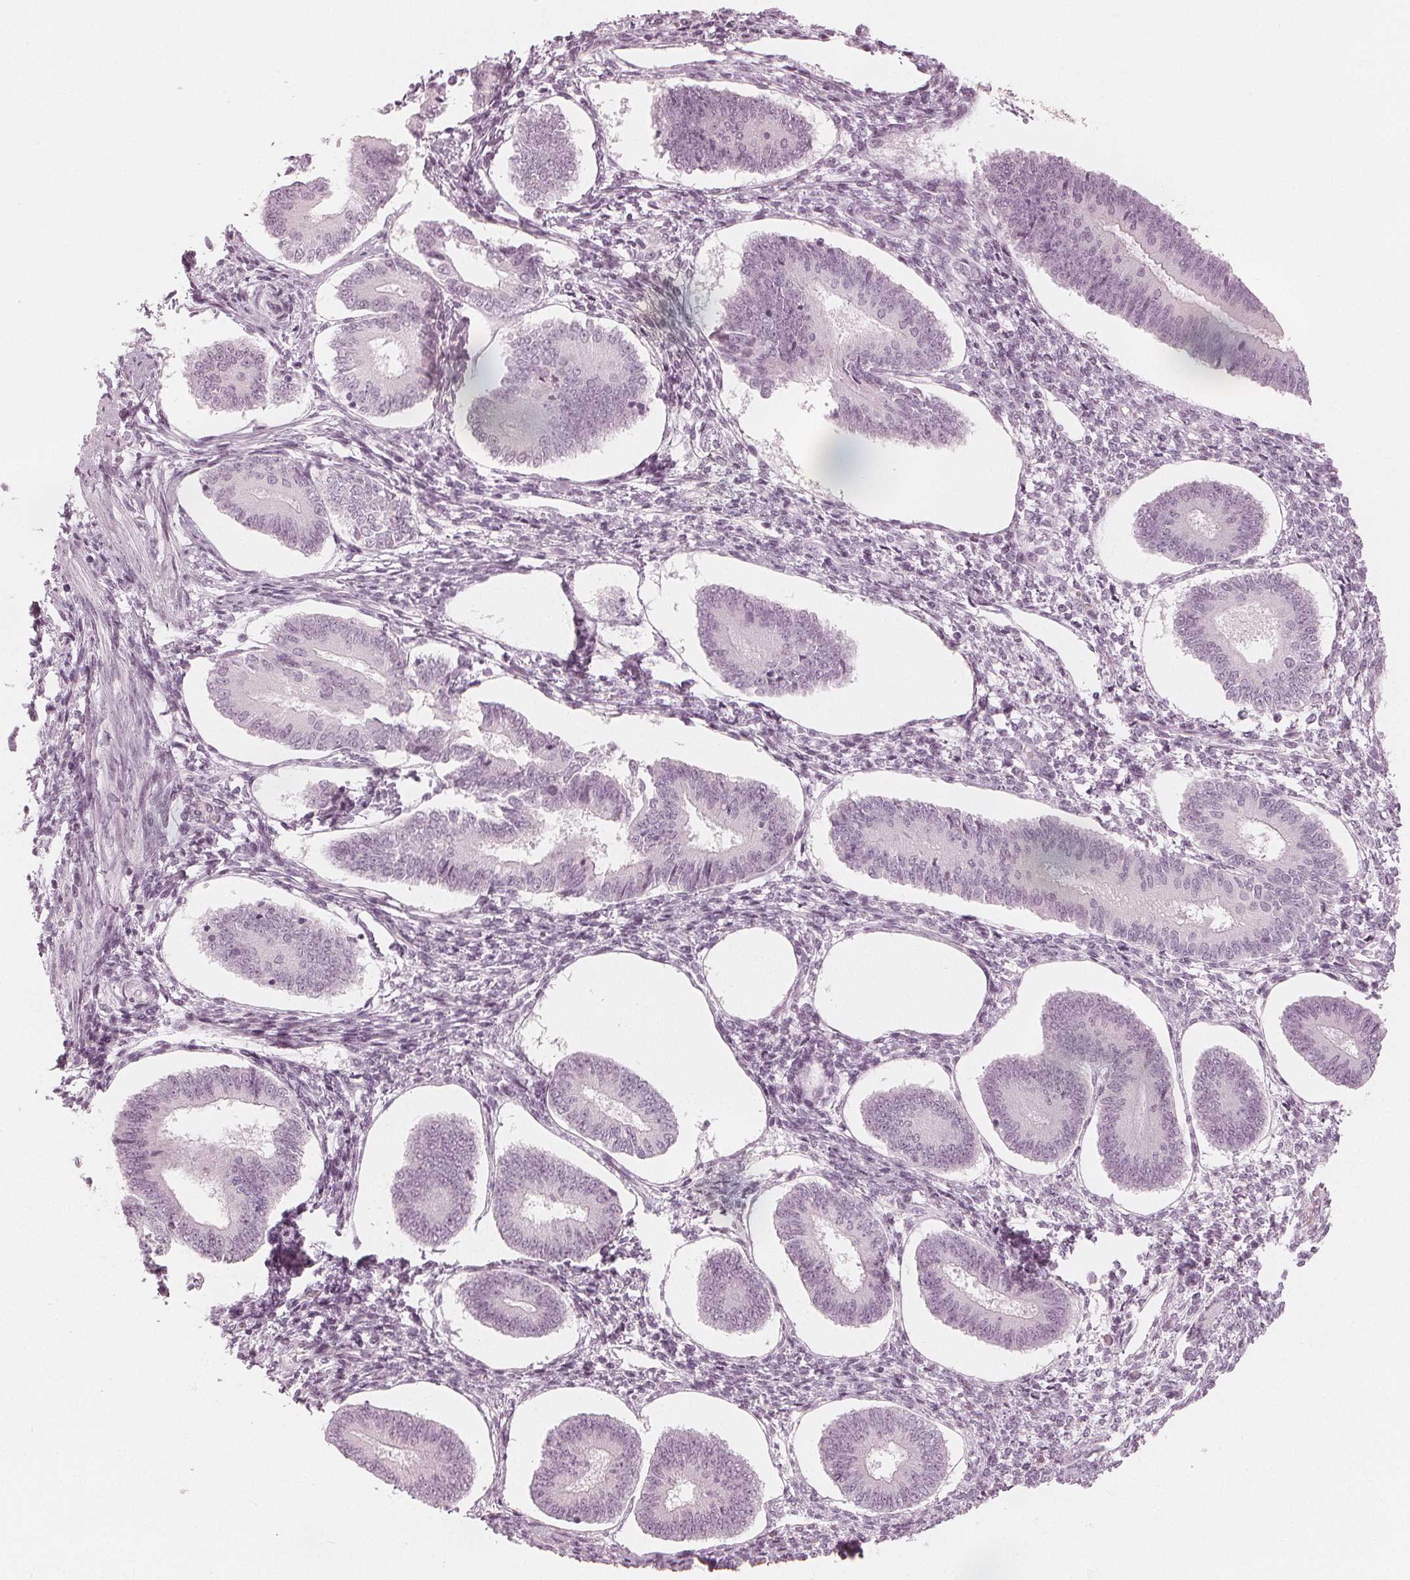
{"staining": {"intensity": "negative", "quantity": "none", "location": "none"}, "tissue": "endometrium", "cell_type": "Cells in endometrial stroma", "image_type": "normal", "snomed": [{"axis": "morphology", "description": "Normal tissue, NOS"}, {"axis": "topography", "description": "Endometrium"}], "caption": "Immunohistochemical staining of normal human endometrium shows no significant staining in cells in endometrial stroma. (Brightfield microscopy of DAB immunohistochemistry at high magnification).", "gene": "PAEP", "patient": {"sex": "female", "age": 42}}